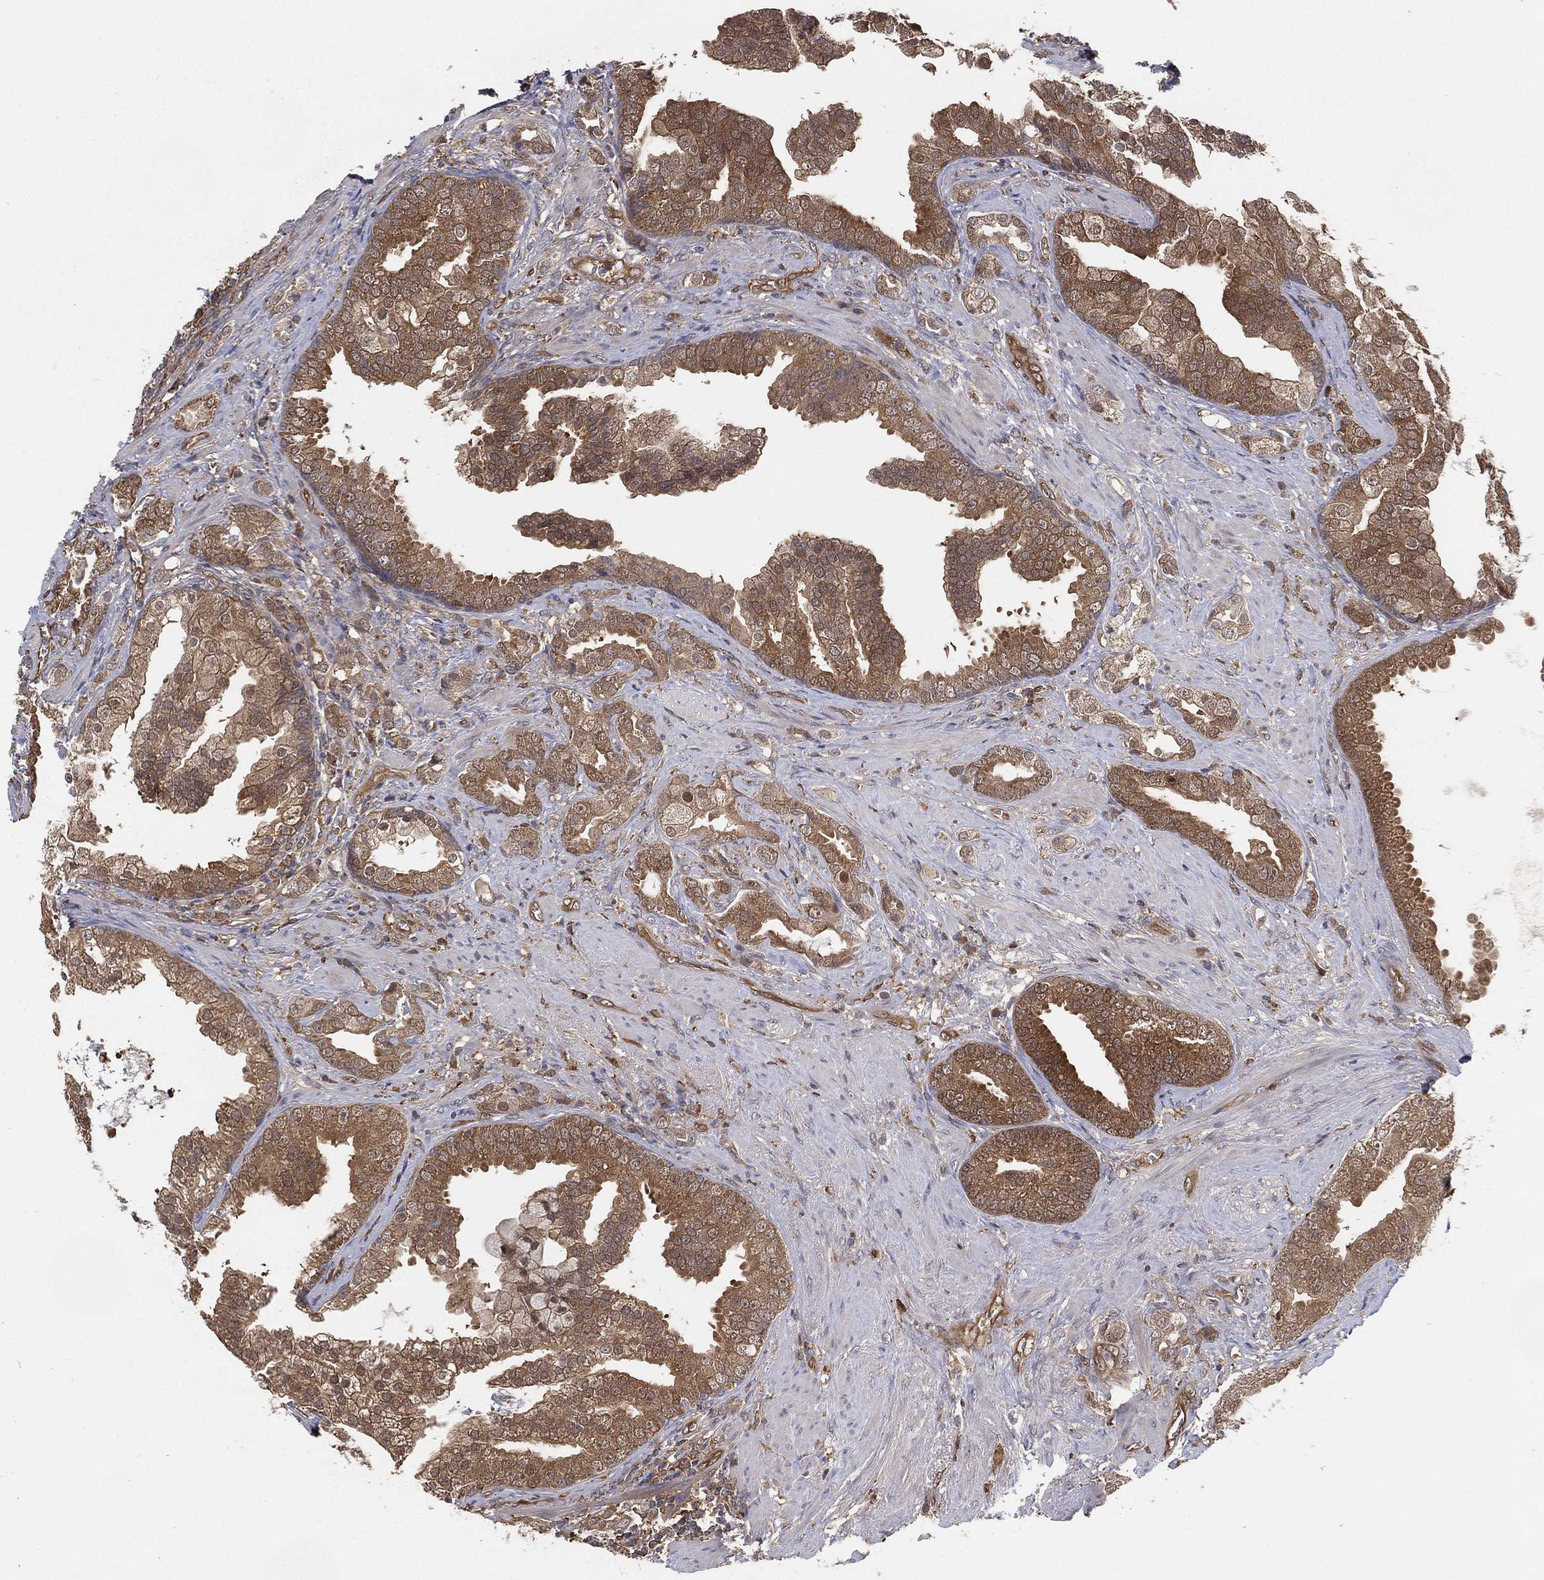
{"staining": {"intensity": "moderate", "quantity": ">75%", "location": "cytoplasmic/membranous"}, "tissue": "prostate cancer", "cell_type": "Tumor cells", "image_type": "cancer", "snomed": [{"axis": "morphology", "description": "Adenocarcinoma, NOS"}, {"axis": "topography", "description": "Prostate"}], "caption": "Protein staining of prostate adenocarcinoma tissue displays moderate cytoplasmic/membranous expression in about >75% of tumor cells. The protein of interest is shown in brown color, while the nuclei are stained blue.", "gene": "PSMG4", "patient": {"sex": "male", "age": 57}}